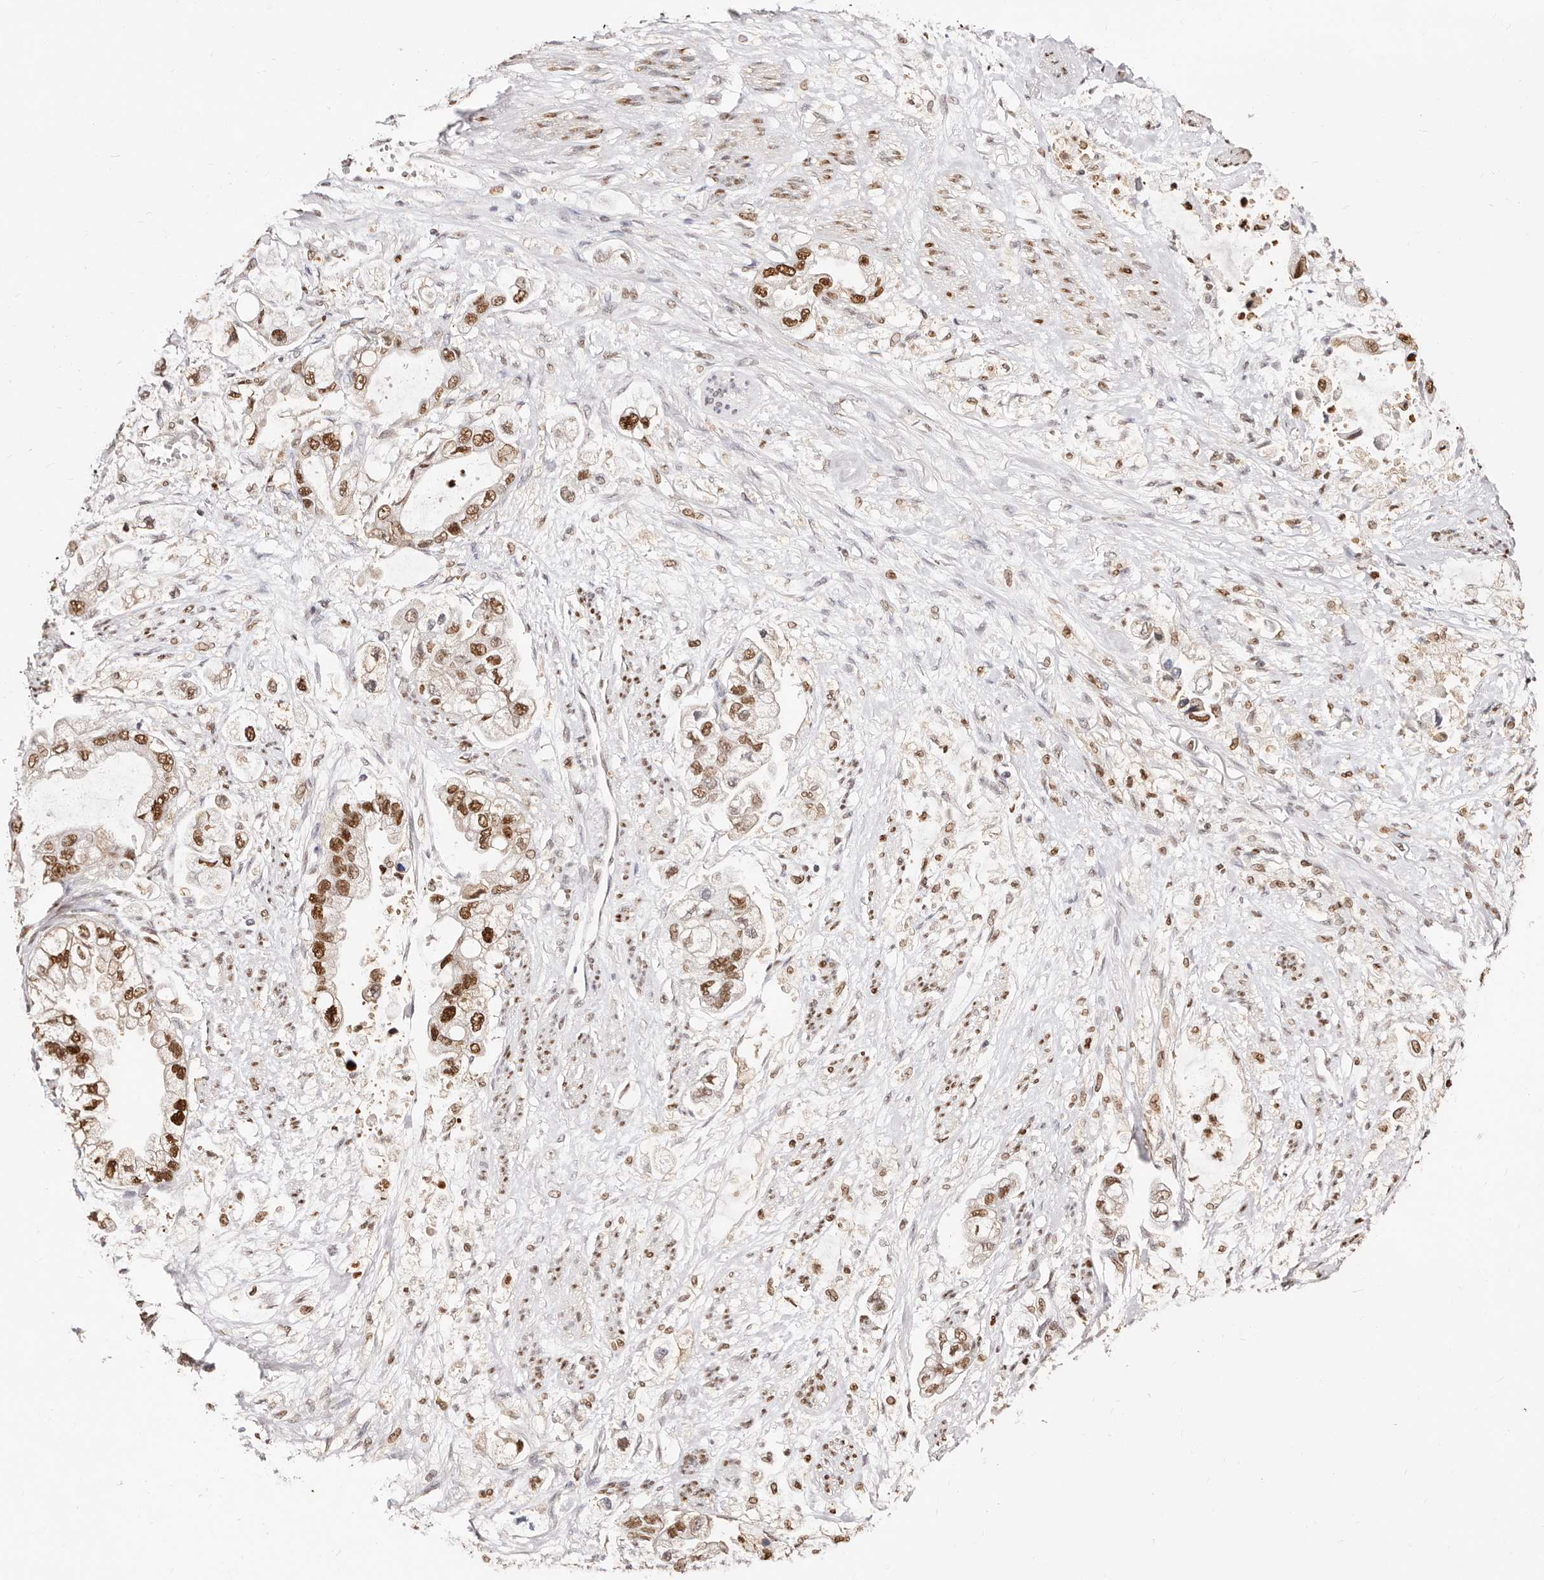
{"staining": {"intensity": "strong", "quantity": ">75%", "location": "nuclear"}, "tissue": "stomach cancer", "cell_type": "Tumor cells", "image_type": "cancer", "snomed": [{"axis": "morphology", "description": "Adenocarcinoma, NOS"}, {"axis": "topography", "description": "Stomach"}], "caption": "Immunohistochemical staining of stomach cancer shows high levels of strong nuclear protein staining in about >75% of tumor cells.", "gene": "TKT", "patient": {"sex": "male", "age": 62}}